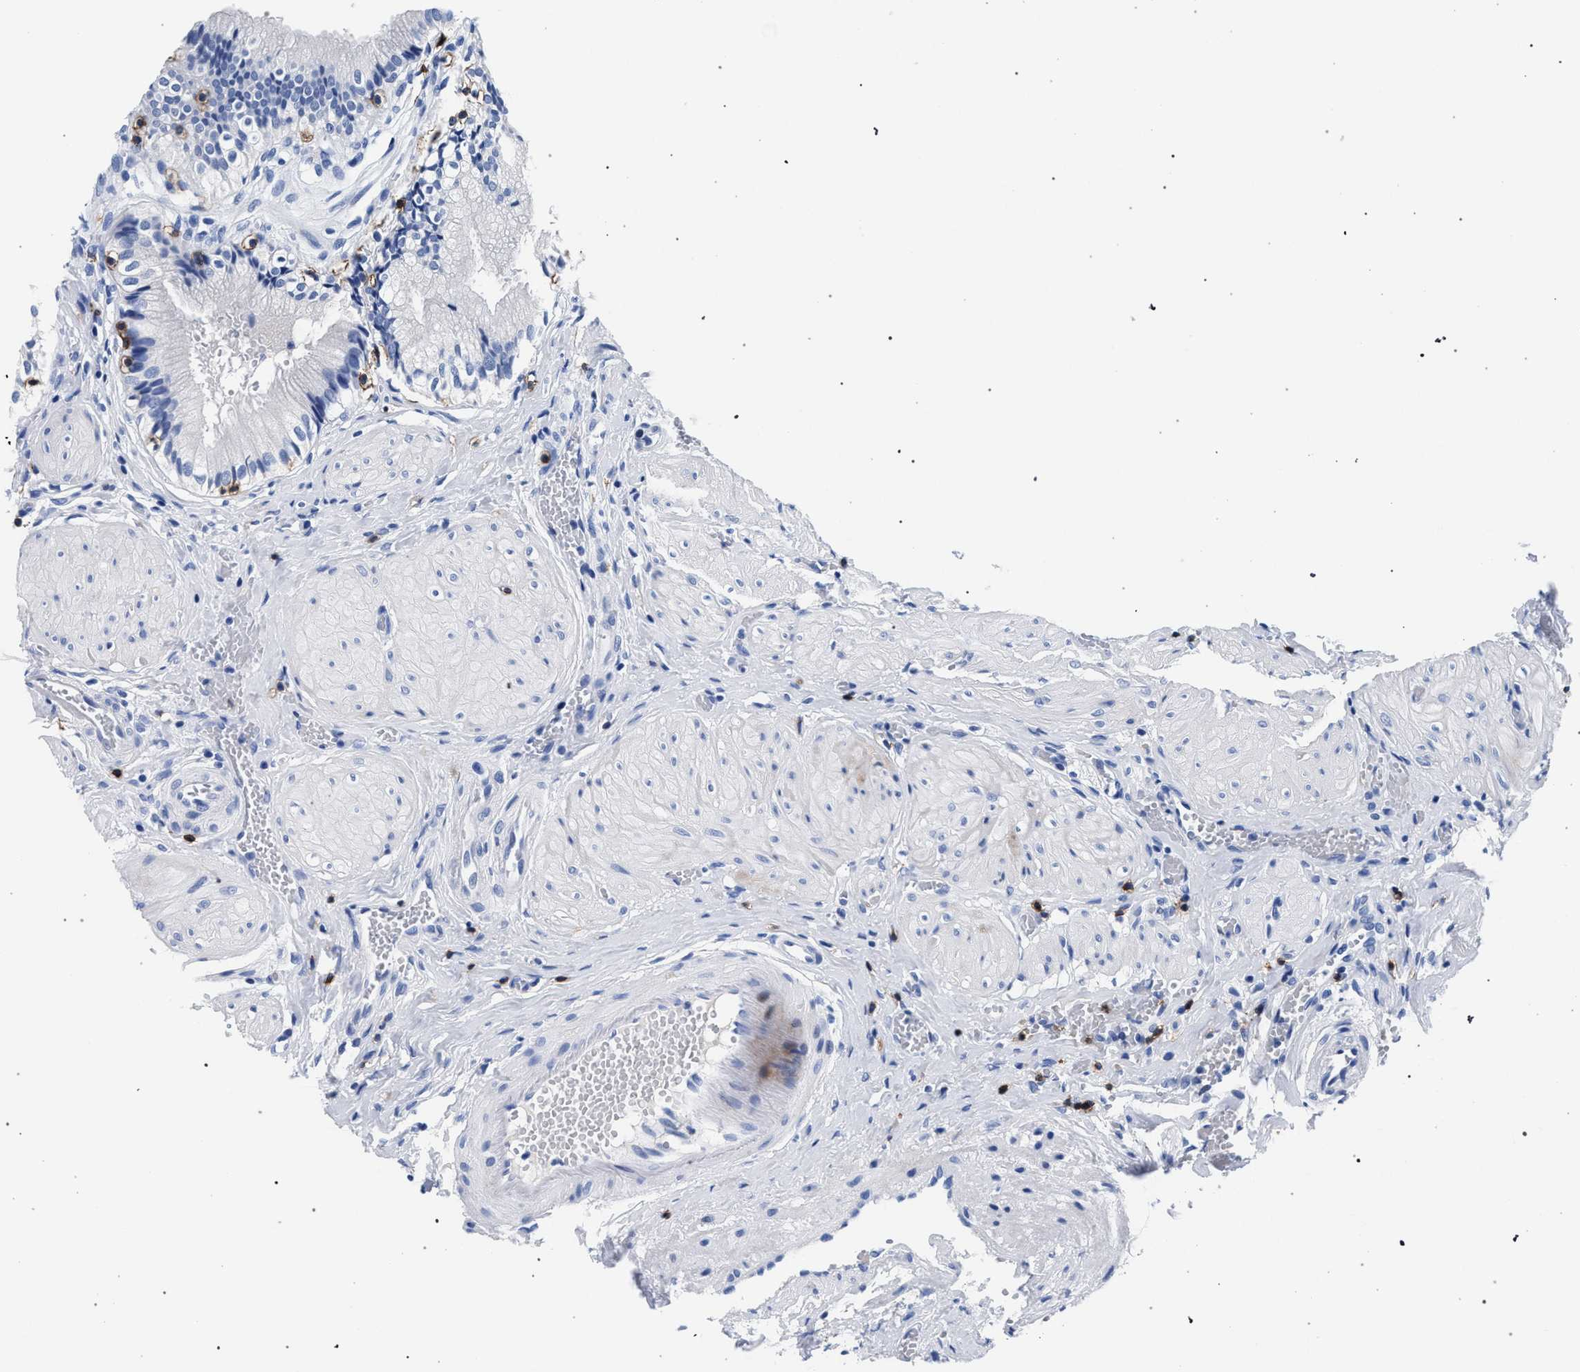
{"staining": {"intensity": "negative", "quantity": "none", "location": "none"}, "tissue": "gallbladder", "cell_type": "Glandular cells", "image_type": "normal", "snomed": [{"axis": "morphology", "description": "Normal tissue, NOS"}, {"axis": "topography", "description": "Gallbladder"}], "caption": "Immunohistochemistry of normal gallbladder exhibits no positivity in glandular cells.", "gene": "KLRK1", "patient": {"sex": "male", "age": 65}}